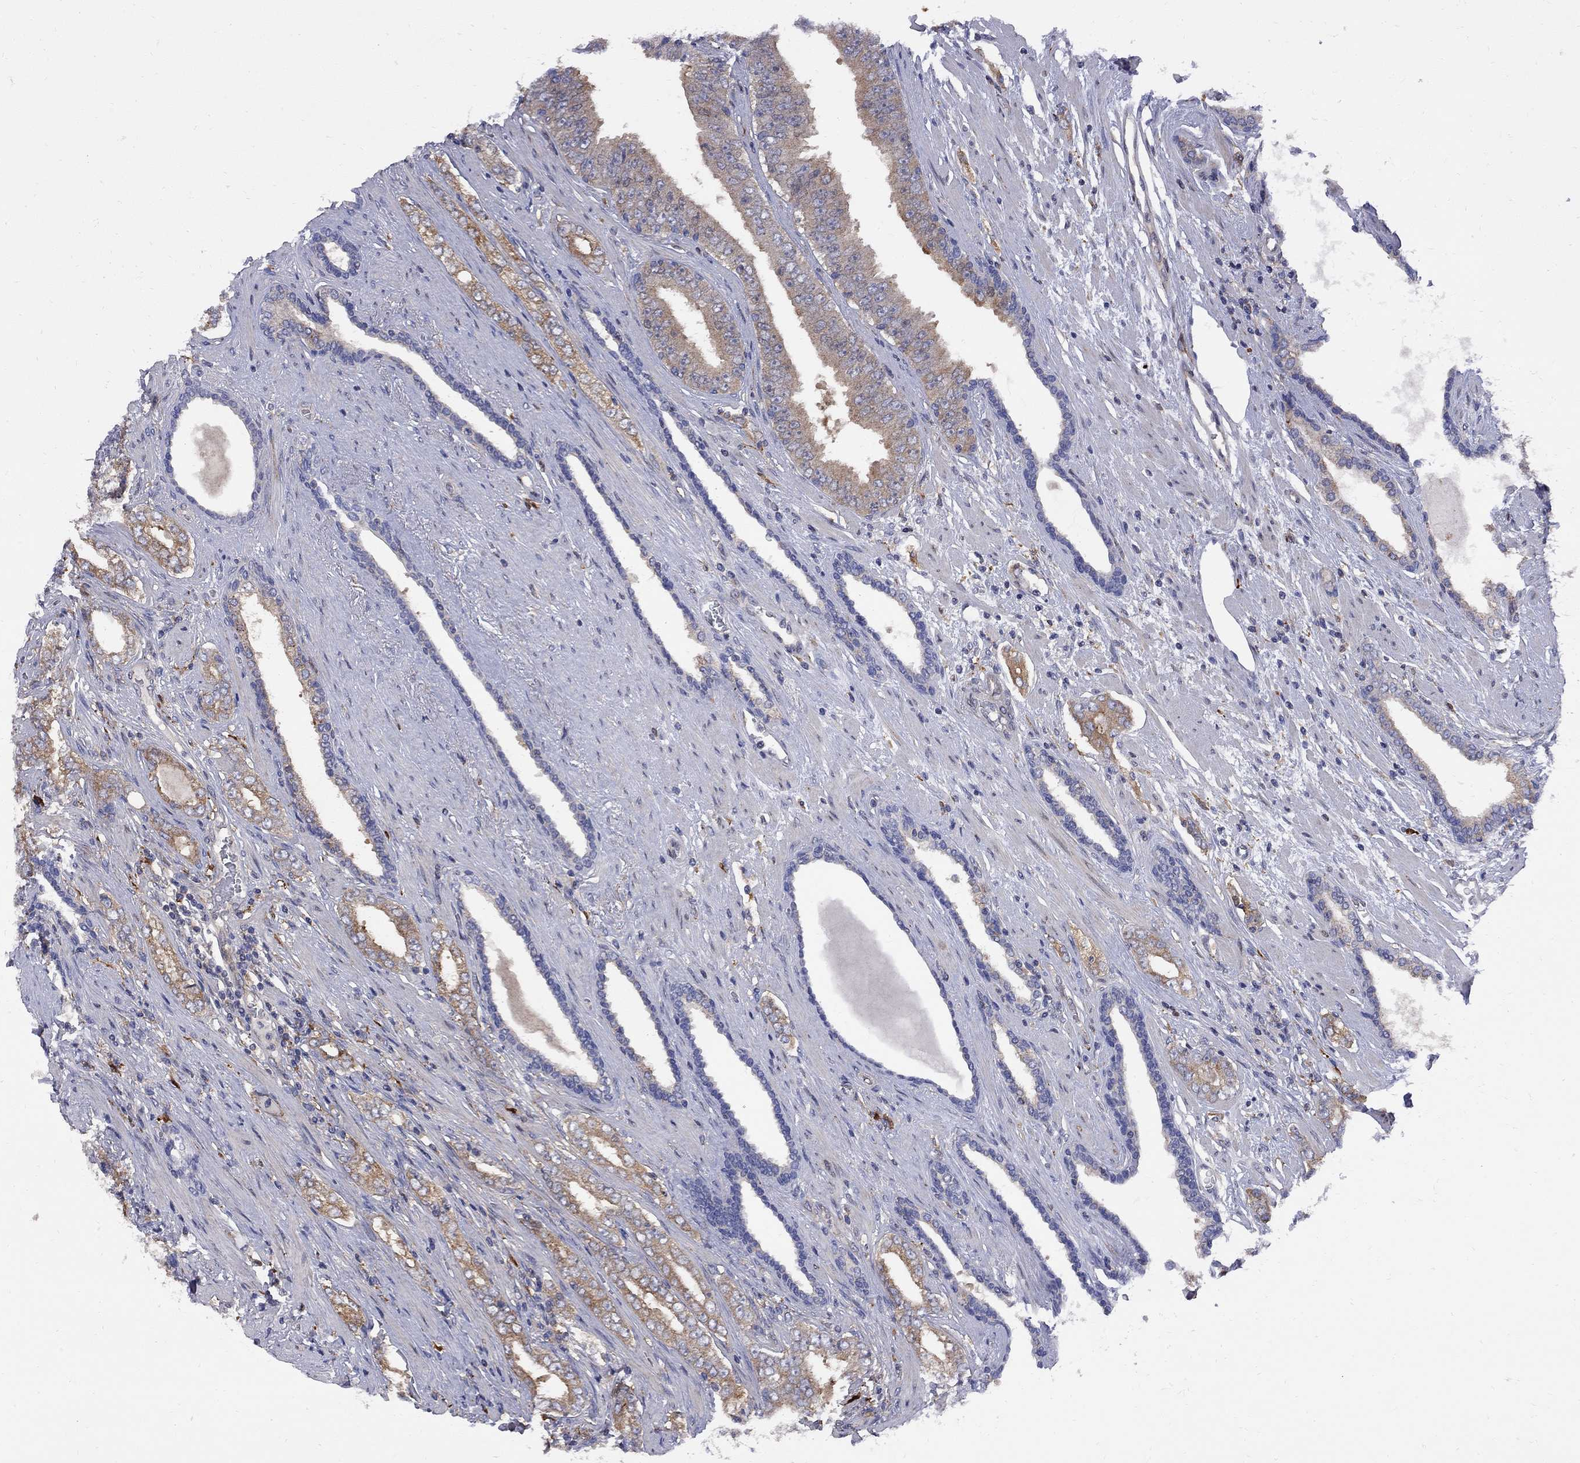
{"staining": {"intensity": "moderate", "quantity": "25%-75%", "location": "cytoplasmic/membranous"}, "tissue": "prostate cancer", "cell_type": "Tumor cells", "image_type": "cancer", "snomed": [{"axis": "morphology", "description": "Adenocarcinoma, Low grade"}, {"axis": "topography", "description": "Prostate and seminal vesicle, NOS"}], "caption": "The micrograph shows immunohistochemical staining of prostate cancer (low-grade adenocarcinoma). There is moderate cytoplasmic/membranous expression is seen in approximately 25%-75% of tumor cells.", "gene": "MTHFR", "patient": {"sex": "male", "age": 61}}